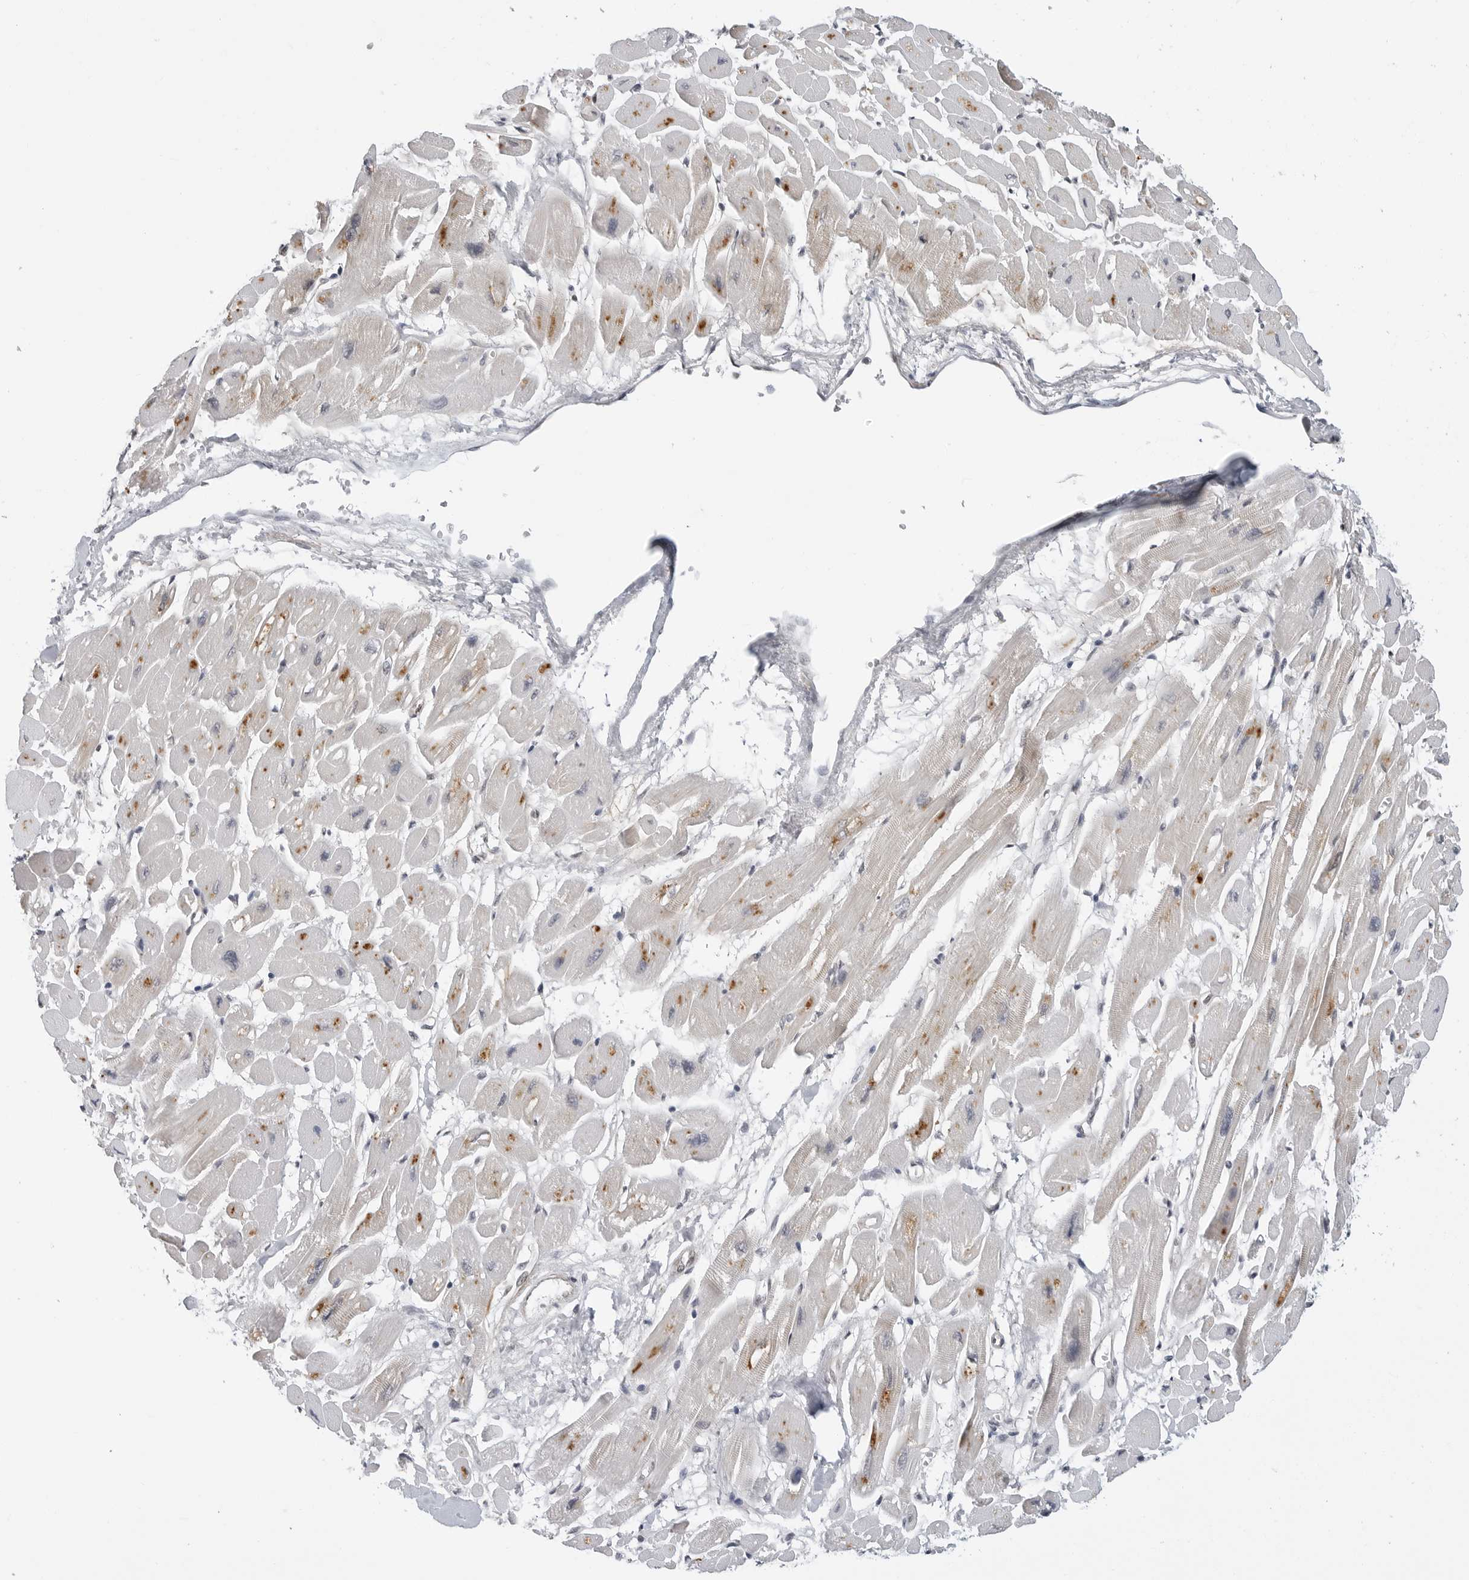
{"staining": {"intensity": "moderate", "quantity": "25%-75%", "location": "cytoplasmic/membranous,nuclear"}, "tissue": "heart muscle", "cell_type": "Cardiomyocytes", "image_type": "normal", "snomed": [{"axis": "morphology", "description": "Normal tissue, NOS"}, {"axis": "topography", "description": "Heart"}], "caption": "A histopathology image of heart muscle stained for a protein displays moderate cytoplasmic/membranous,nuclear brown staining in cardiomyocytes. (DAB = brown stain, brightfield microscopy at high magnification).", "gene": "C8orf33", "patient": {"sex": "female", "age": 54}}